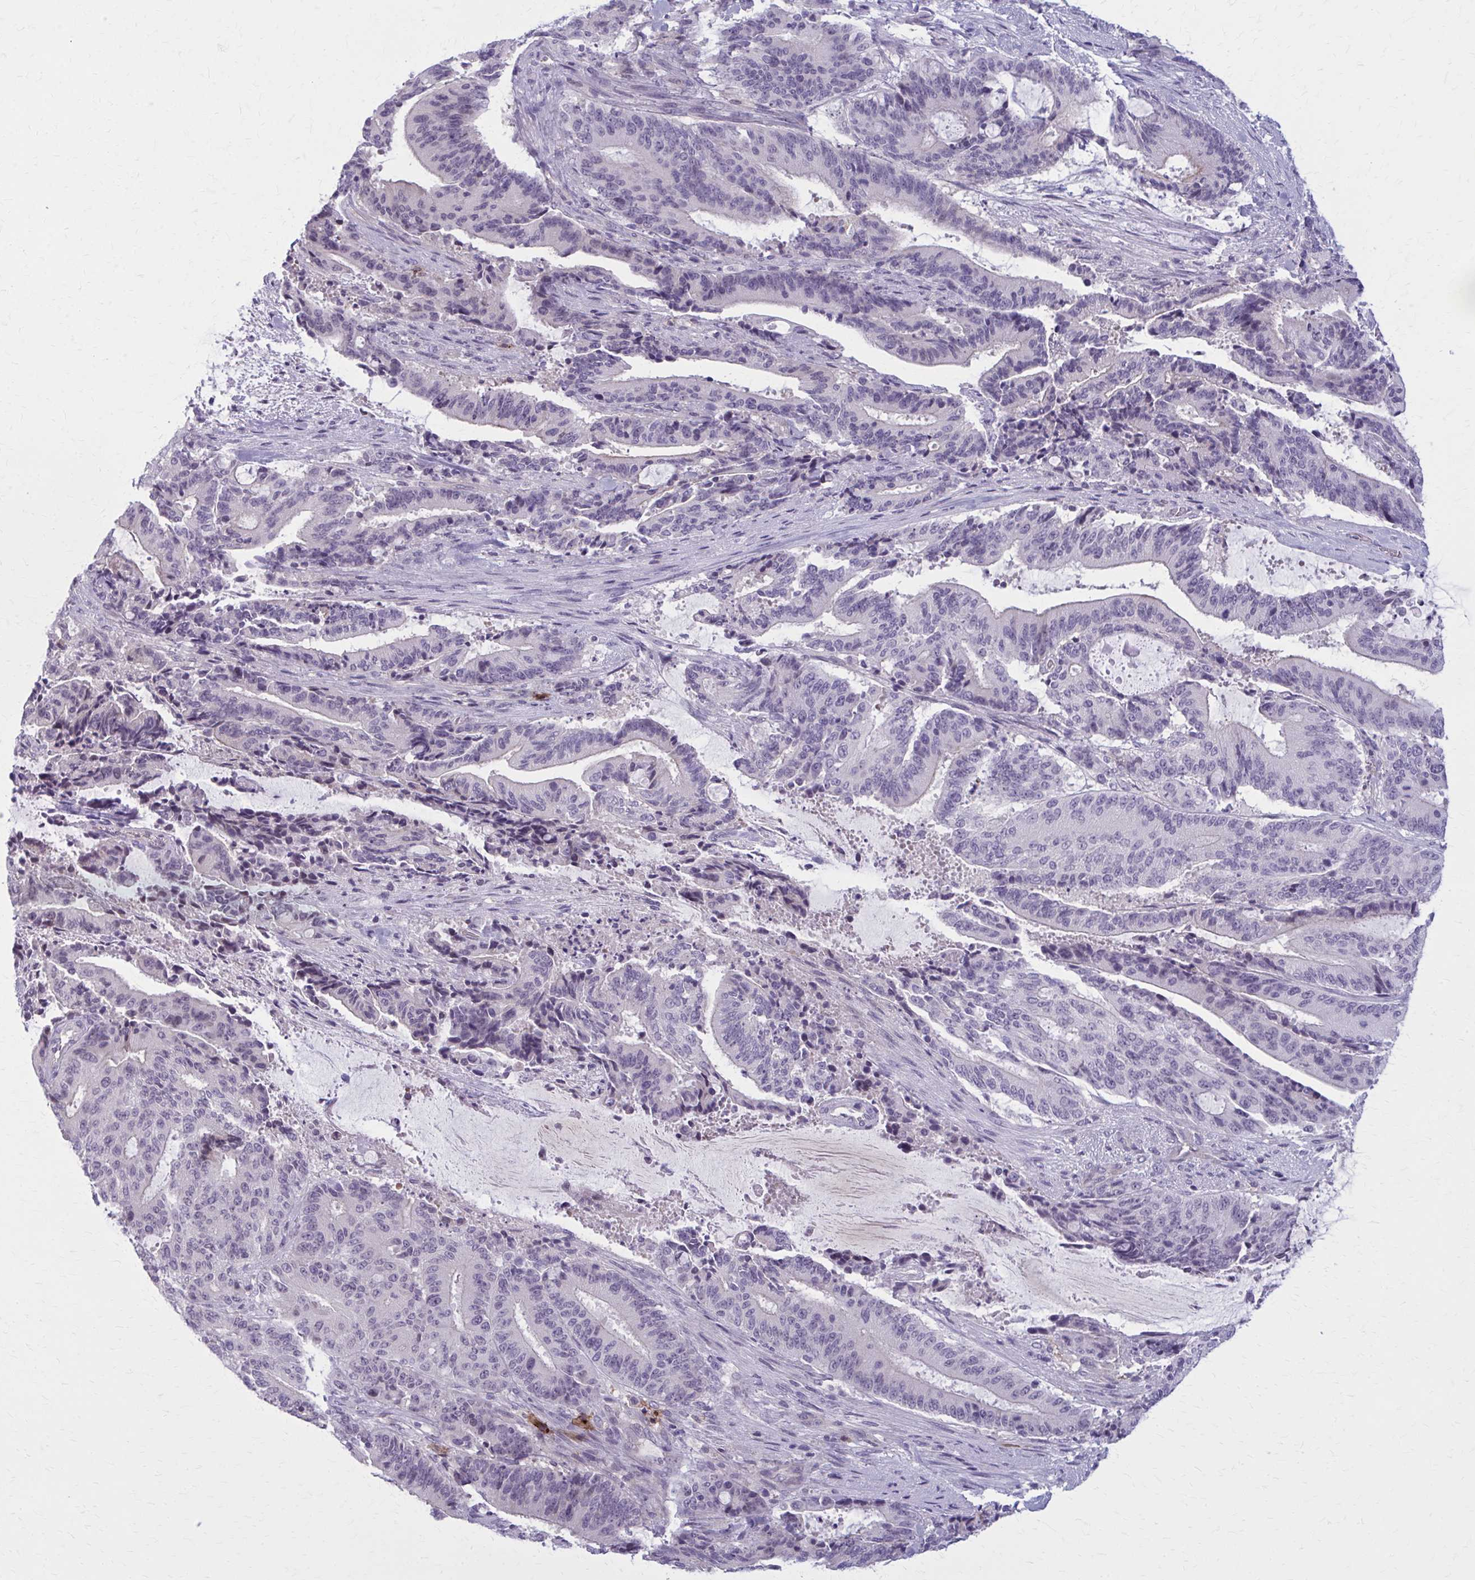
{"staining": {"intensity": "negative", "quantity": "none", "location": "none"}, "tissue": "liver cancer", "cell_type": "Tumor cells", "image_type": "cancer", "snomed": [{"axis": "morphology", "description": "Normal tissue, NOS"}, {"axis": "morphology", "description": "Cholangiocarcinoma"}, {"axis": "topography", "description": "Liver"}, {"axis": "topography", "description": "Peripheral nerve tissue"}], "caption": "Tumor cells are negative for protein expression in human liver cancer (cholangiocarcinoma). The staining was performed using DAB to visualize the protein expression in brown, while the nuclei were stained in blue with hematoxylin (Magnification: 20x).", "gene": "CD38", "patient": {"sex": "female", "age": 73}}